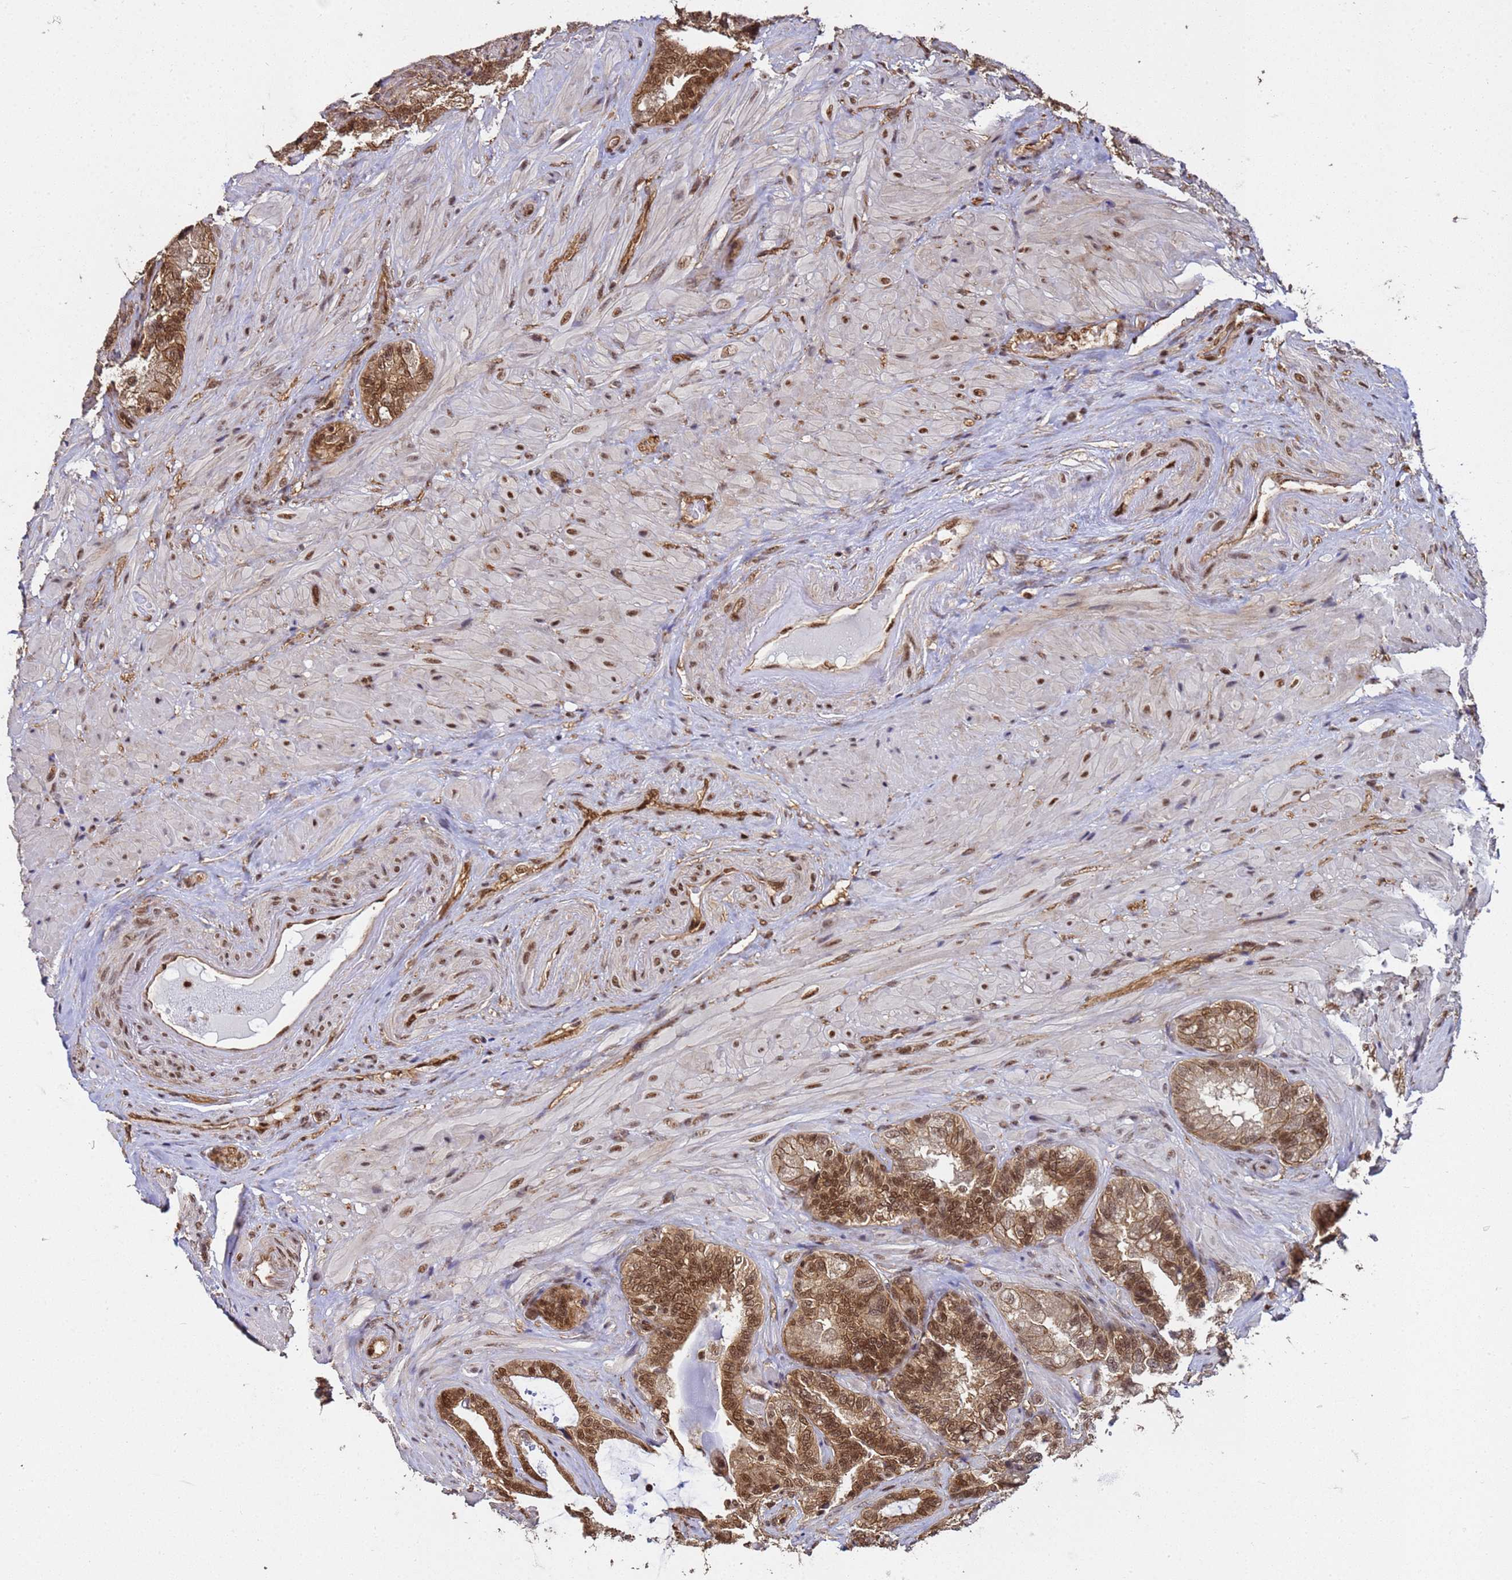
{"staining": {"intensity": "strong", "quantity": ">75%", "location": "cytoplasmic/membranous,nuclear"}, "tissue": "seminal vesicle", "cell_type": "Glandular cells", "image_type": "normal", "snomed": [{"axis": "morphology", "description": "Normal tissue, NOS"}, {"axis": "topography", "description": "Prostate and seminal vesicle, NOS"}, {"axis": "topography", "description": "Prostate"}, {"axis": "topography", "description": "Seminal veicle"}], "caption": "Glandular cells demonstrate strong cytoplasmic/membranous,nuclear expression in approximately >75% of cells in normal seminal vesicle.", "gene": "SYF2", "patient": {"sex": "male", "age": 67}}